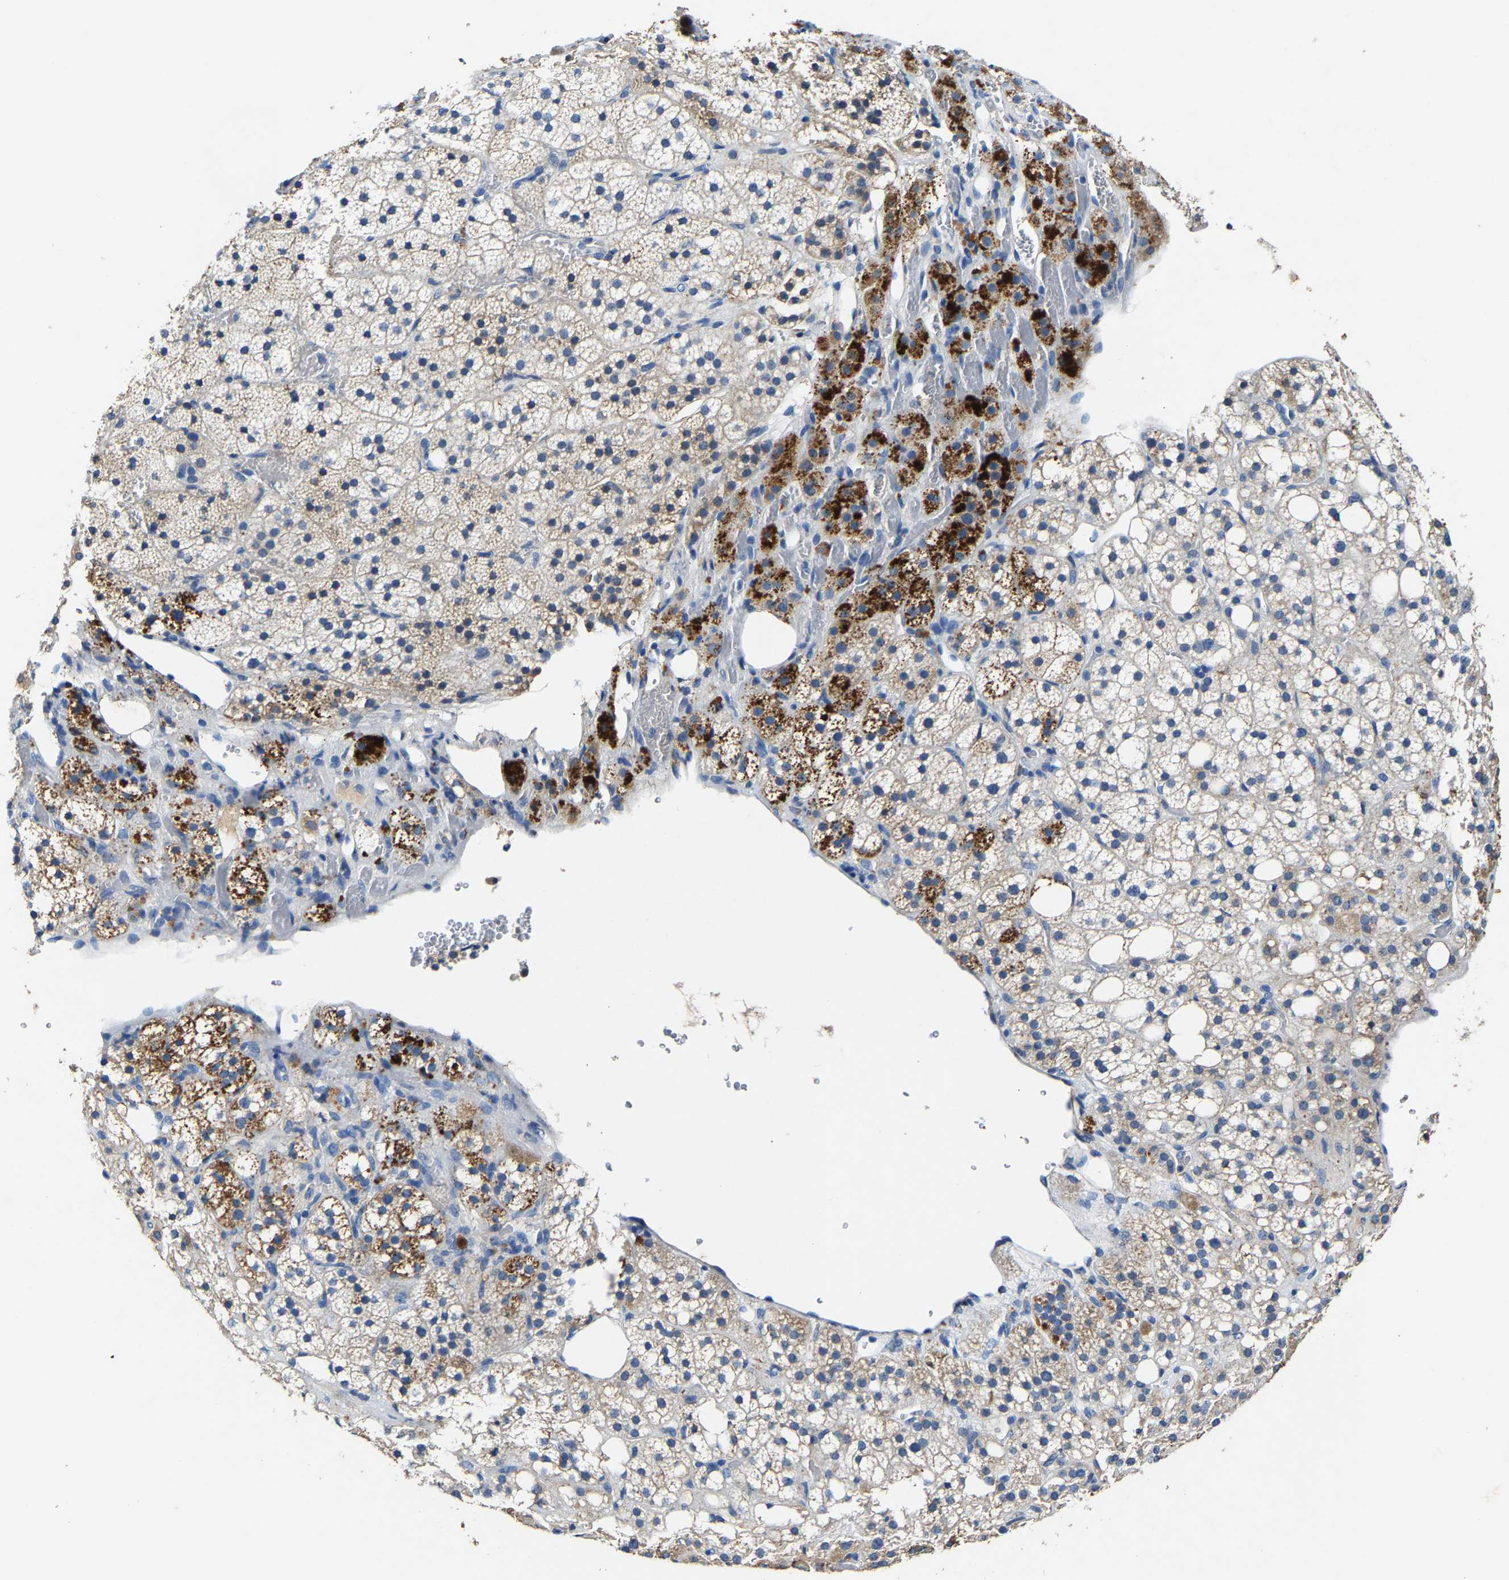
{"staining": {"intensity": "strong", "quantity": "<25%", "location": "cytoplasmic/membranous"}, "tissue": "adrenal gland", "cell_type": "Glandular cells", "image_type": "normal", "snomed": [{"axis": "morphology", "description": "Normal tissue, NOS"}, {"axis": "topography", "description": "Adrenal gland"}], "caption": "Immunohistochemical staining of benign human adrenal gland exhibits <25% levels of strong cytoplasmic/membranous protein positivity in approximately <25% of glandular cells.", "gene": "SLC25A25", "patient": {"sex": "female", "age": 59}}